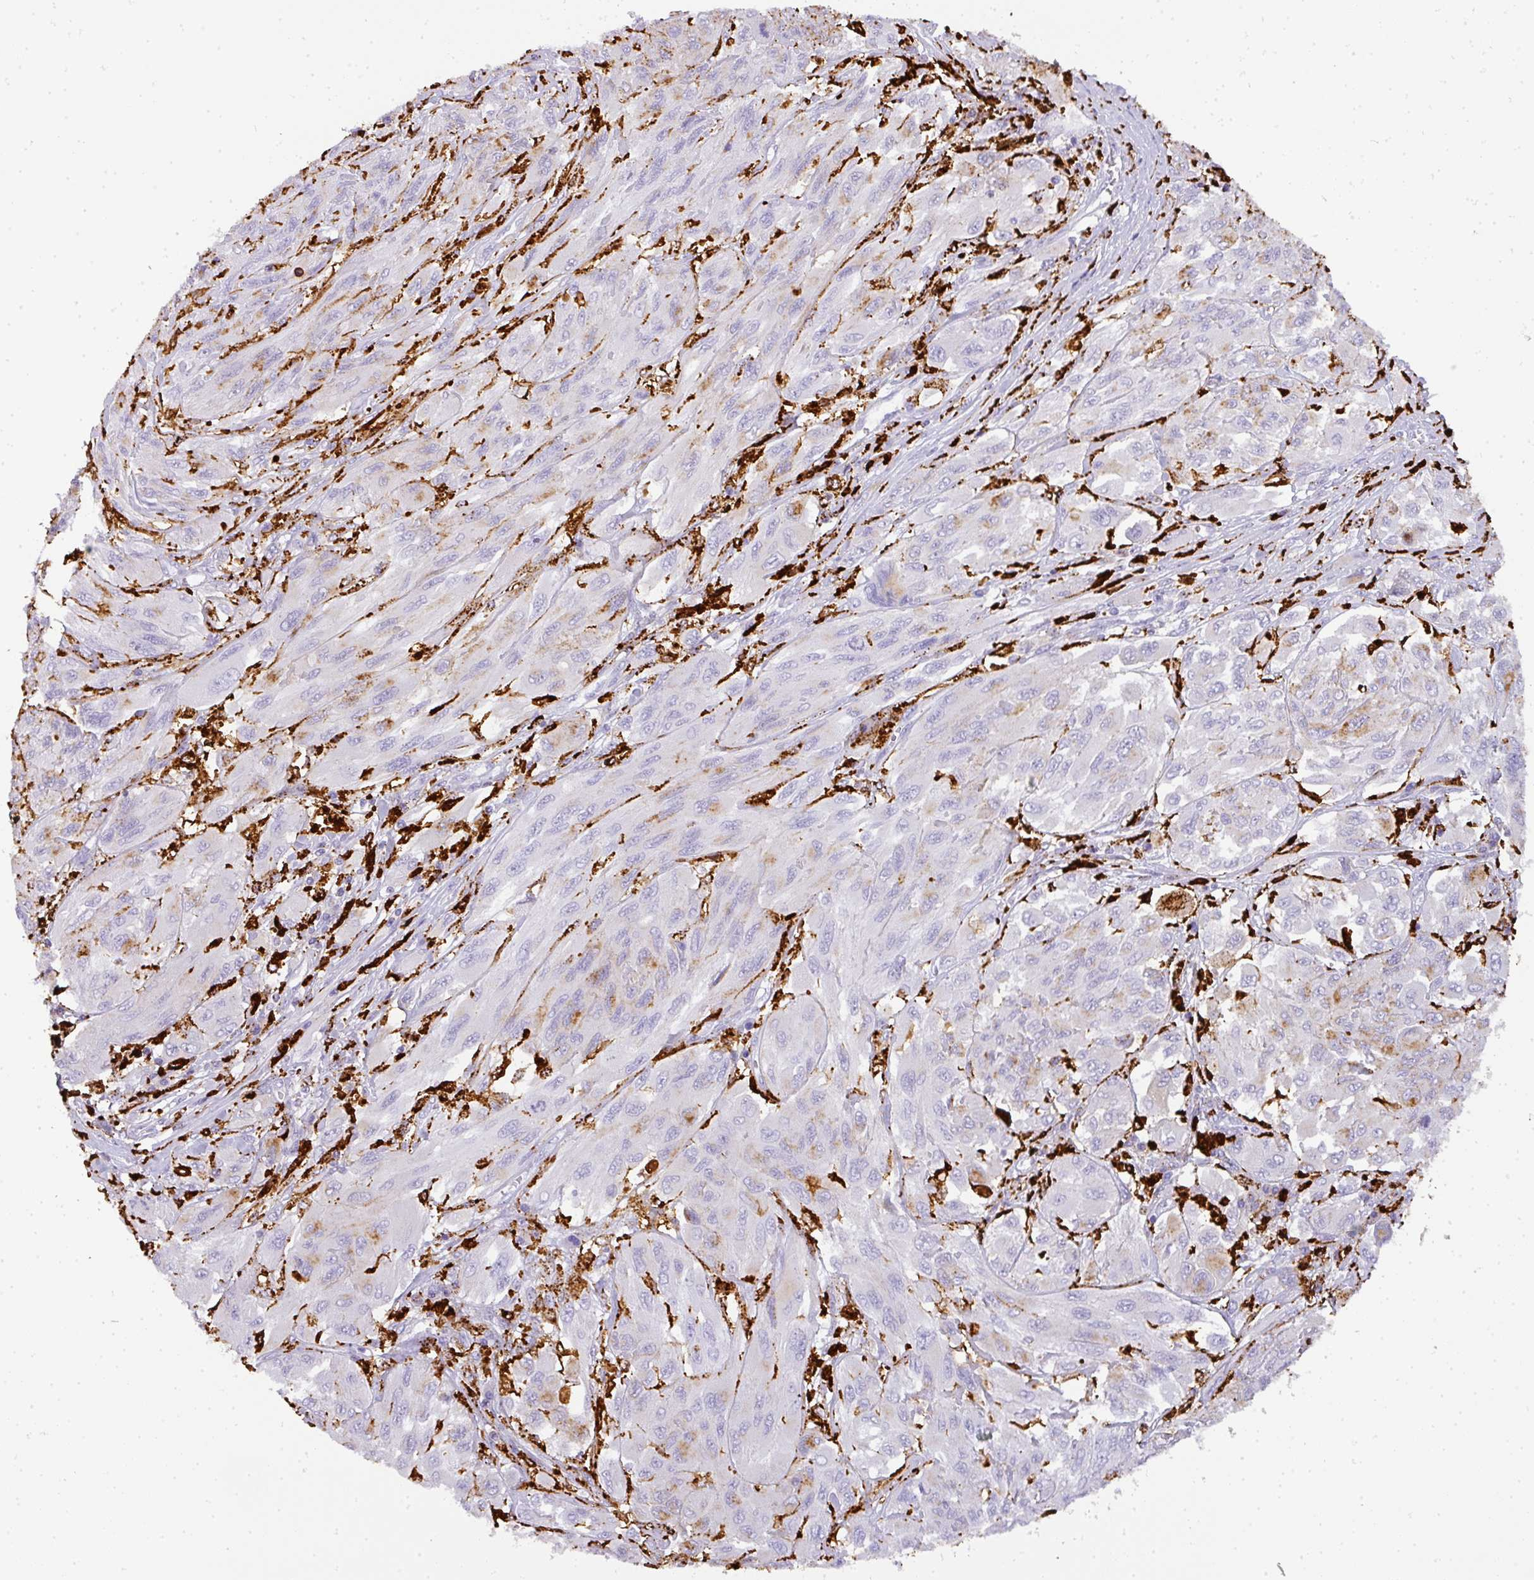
{"staining": {"intensity": "weak", "quantity": "<25%", "location": "cytoplasmic/membranous"}, "tissue": "melanoma", "cell_type": "Tumor cells", "image_type": "cancer", "snomed": [{"axis": "morphology", "description": "Malignant melanoma, NOS"}, {"axis": "topography", "description": "Skin"}], "caption": "The micrograph shows no staining of tumor cells in malignant melanoma.", "gene": "MMACHC", "patient": {"sex": "female", "age": 91}}